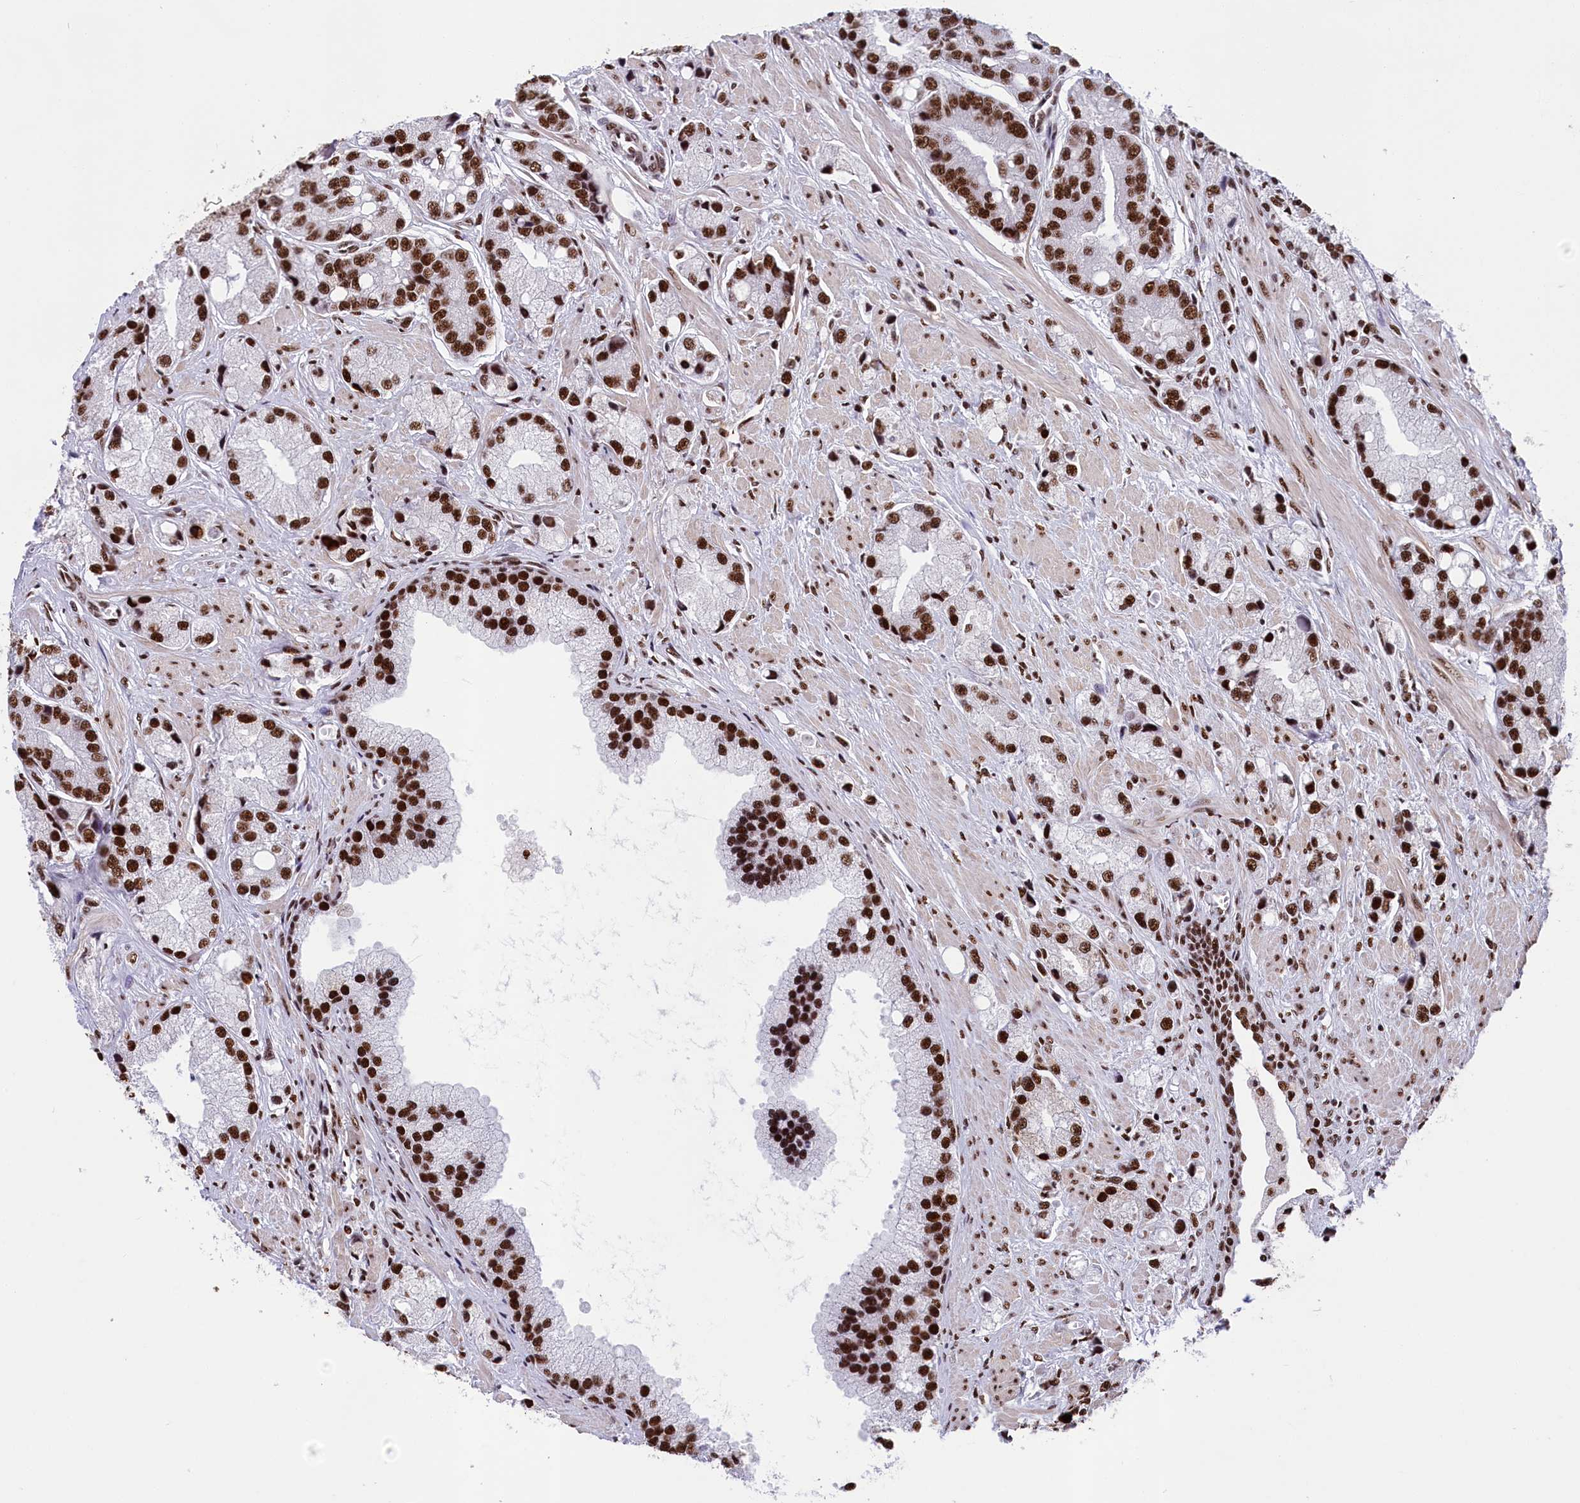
{"staining": {"intensity": "strong", "quantity": ">75%", "location": "nuclear"}, "tissue": "prostate cancer", "cell_type": "Tumor cells", "image_type": "cancer", "snomed": [{"axis": "morphology", "description": "Adenocarcinoma, High grade"}, {"axis": "topography", "description": "Prostate"}], "caption": "Prostate cancer (adenocarcinoma (high-grade)) was stained to show a protein in brown. There is high levels of strong nuclear positivity in about >75% of tumor cells.", "gene": "SNRNP70", "patient": {"sex": "male", "age": 74}}